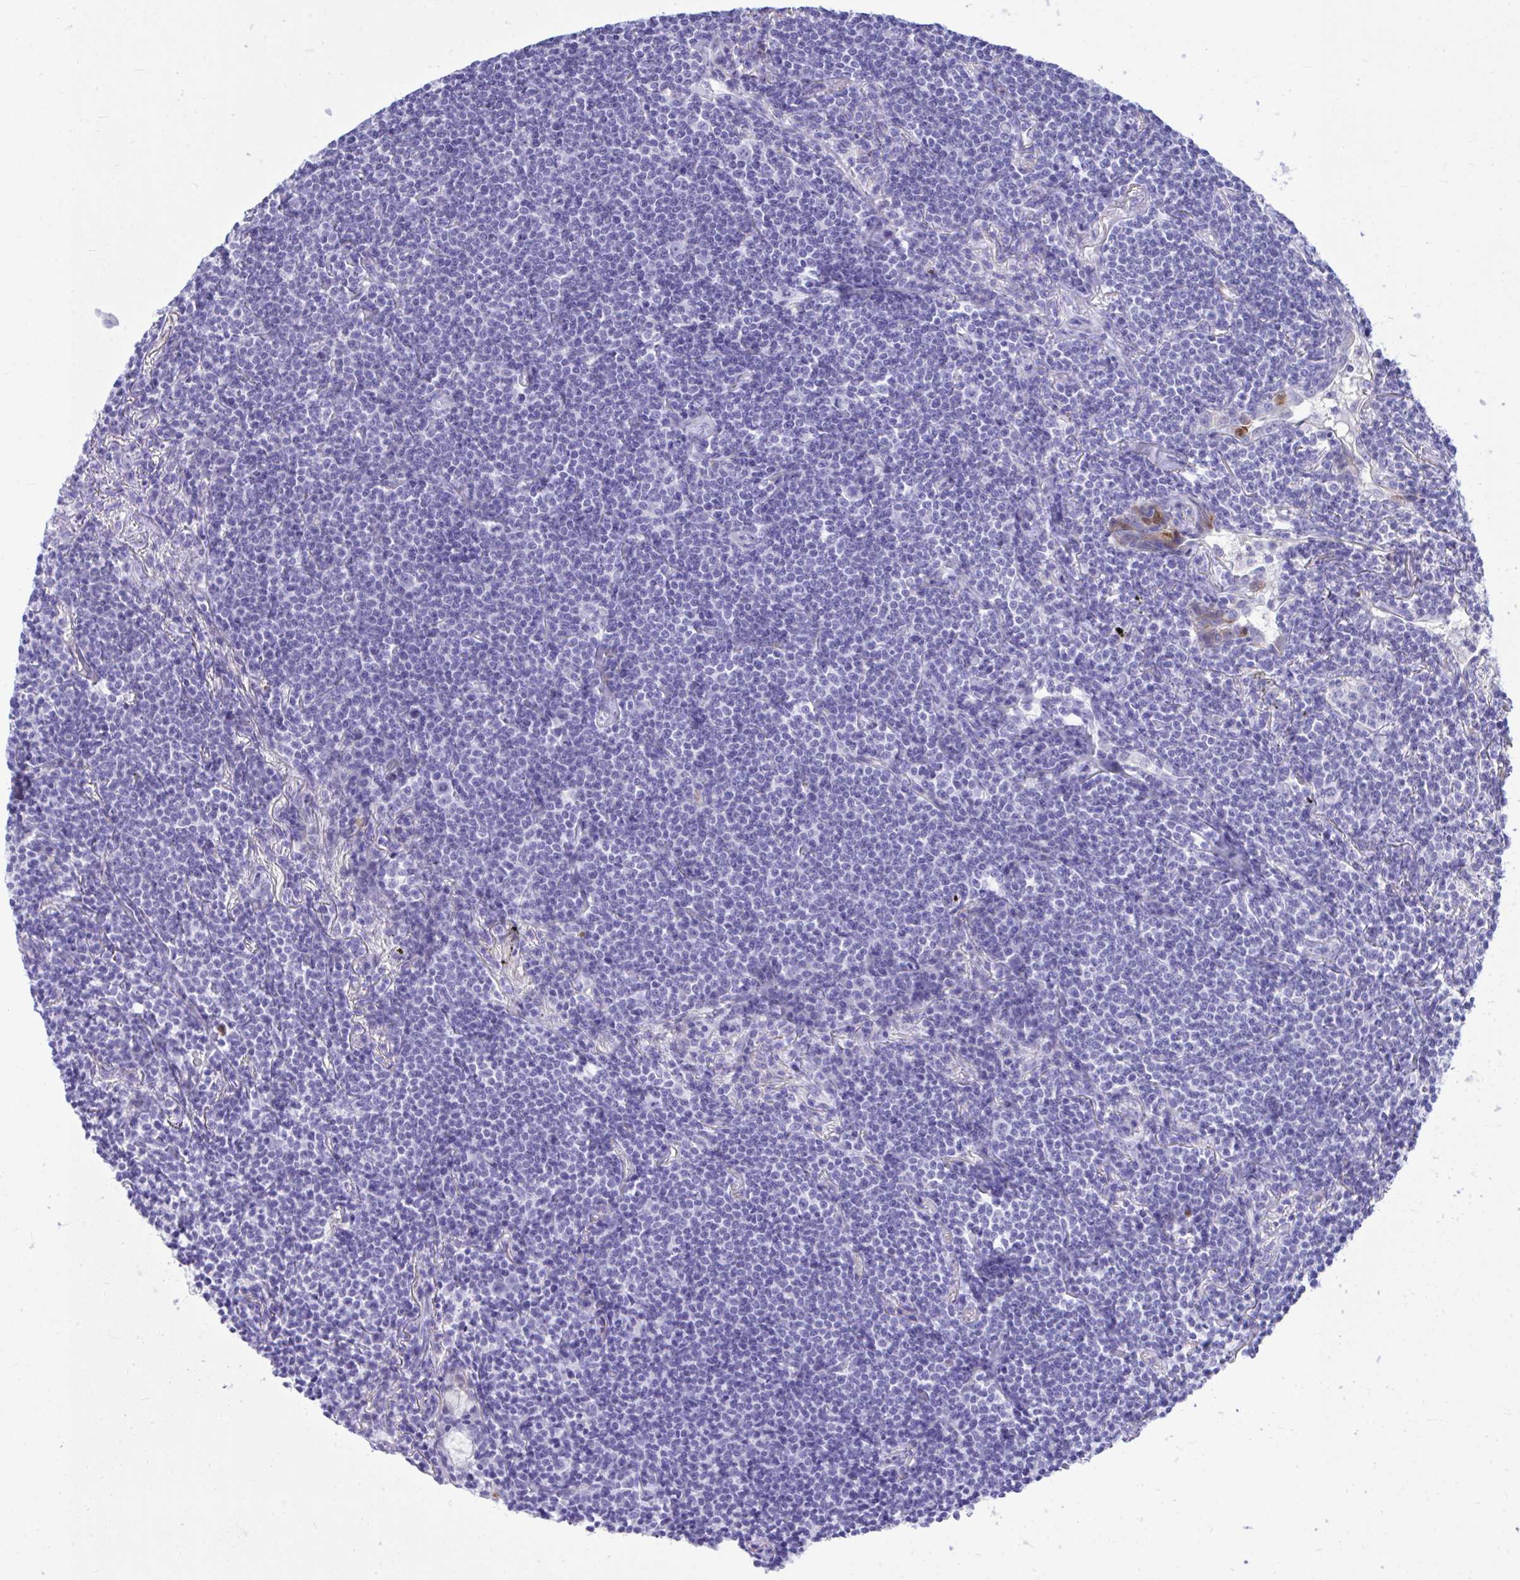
{"staining": {"intensity": "negative", "quantity": "none", "location": "none"}, "tissue": "lymphoma", "cell_type": "Tumor cells", "image_type": "cancer", "snomed": [{"axis": "morphology", "description": "Malignant lymphoma, non-Hodgkin's type, Low grade"}, {"axis": "topography", "description": "Lung"}], "caption": "DAB immunohistochemical staining of human lymphoma exhibits no significant staining in tumor cells.", "gene": "BEX5", "patient": {"sex": "female", "age": 71}}